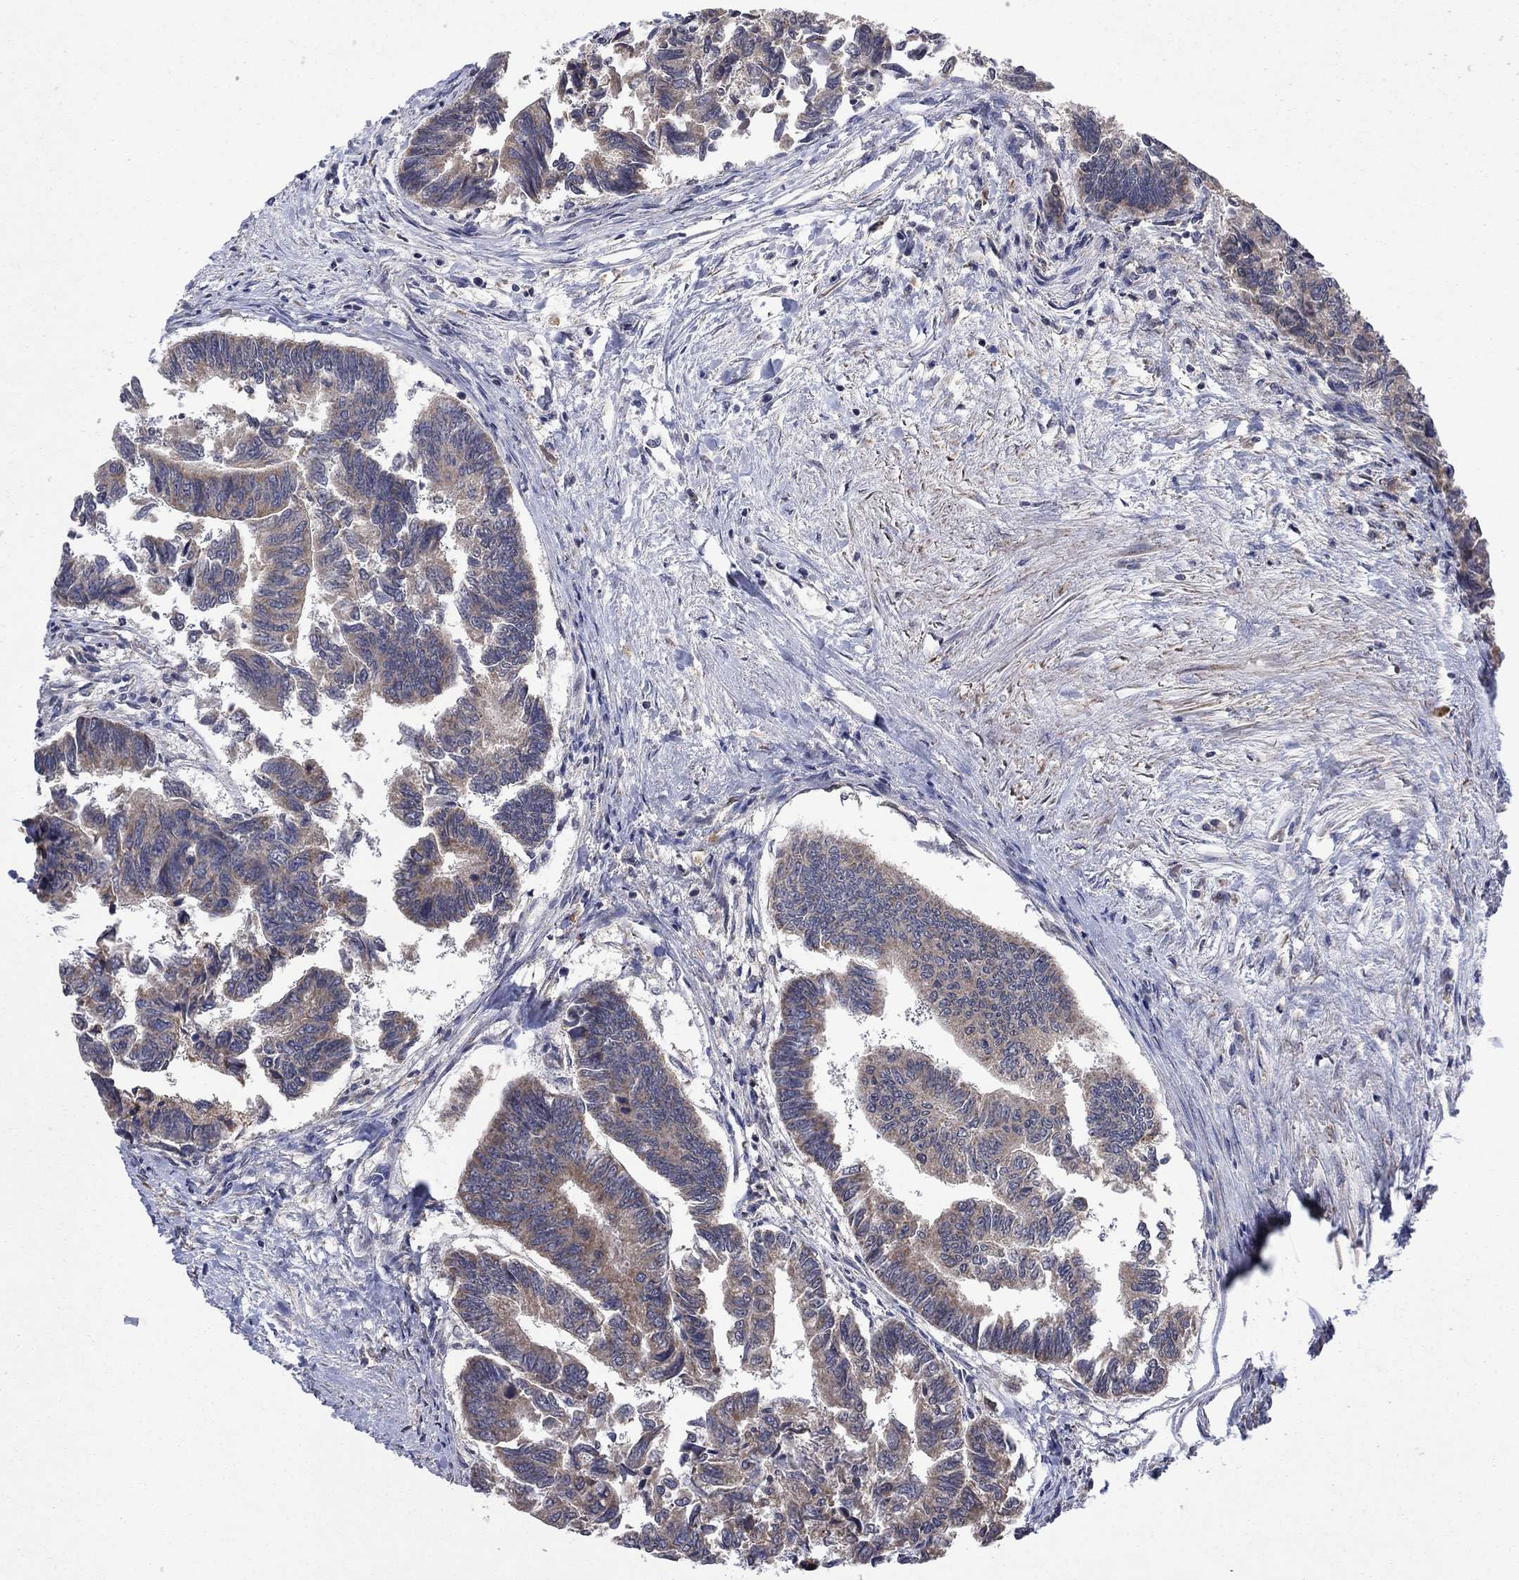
{"staining": {"intensity": "moderate", "quantity": "25%-75%", "location": "cytoplasmic/membranous"}, "tissue": "colorectal cancer", "cell_type": "Tumor cells", "image_type": "cancer", "snomed": [{"axis": "morphology", "description": "Adenocarcinoma, NOS"}, {"axis": "topography", "description": "Colon"}], "caption": "An immunohistochemistry (IHC) image of tumor tissue is shown. Protein staining in brown highlights moderate cytoplasmic/membranous positivity in colorectal adenocarcinoma within tumor cells.", "gene": "DPH1", "patient": {"sex": "female", "age": 65}}